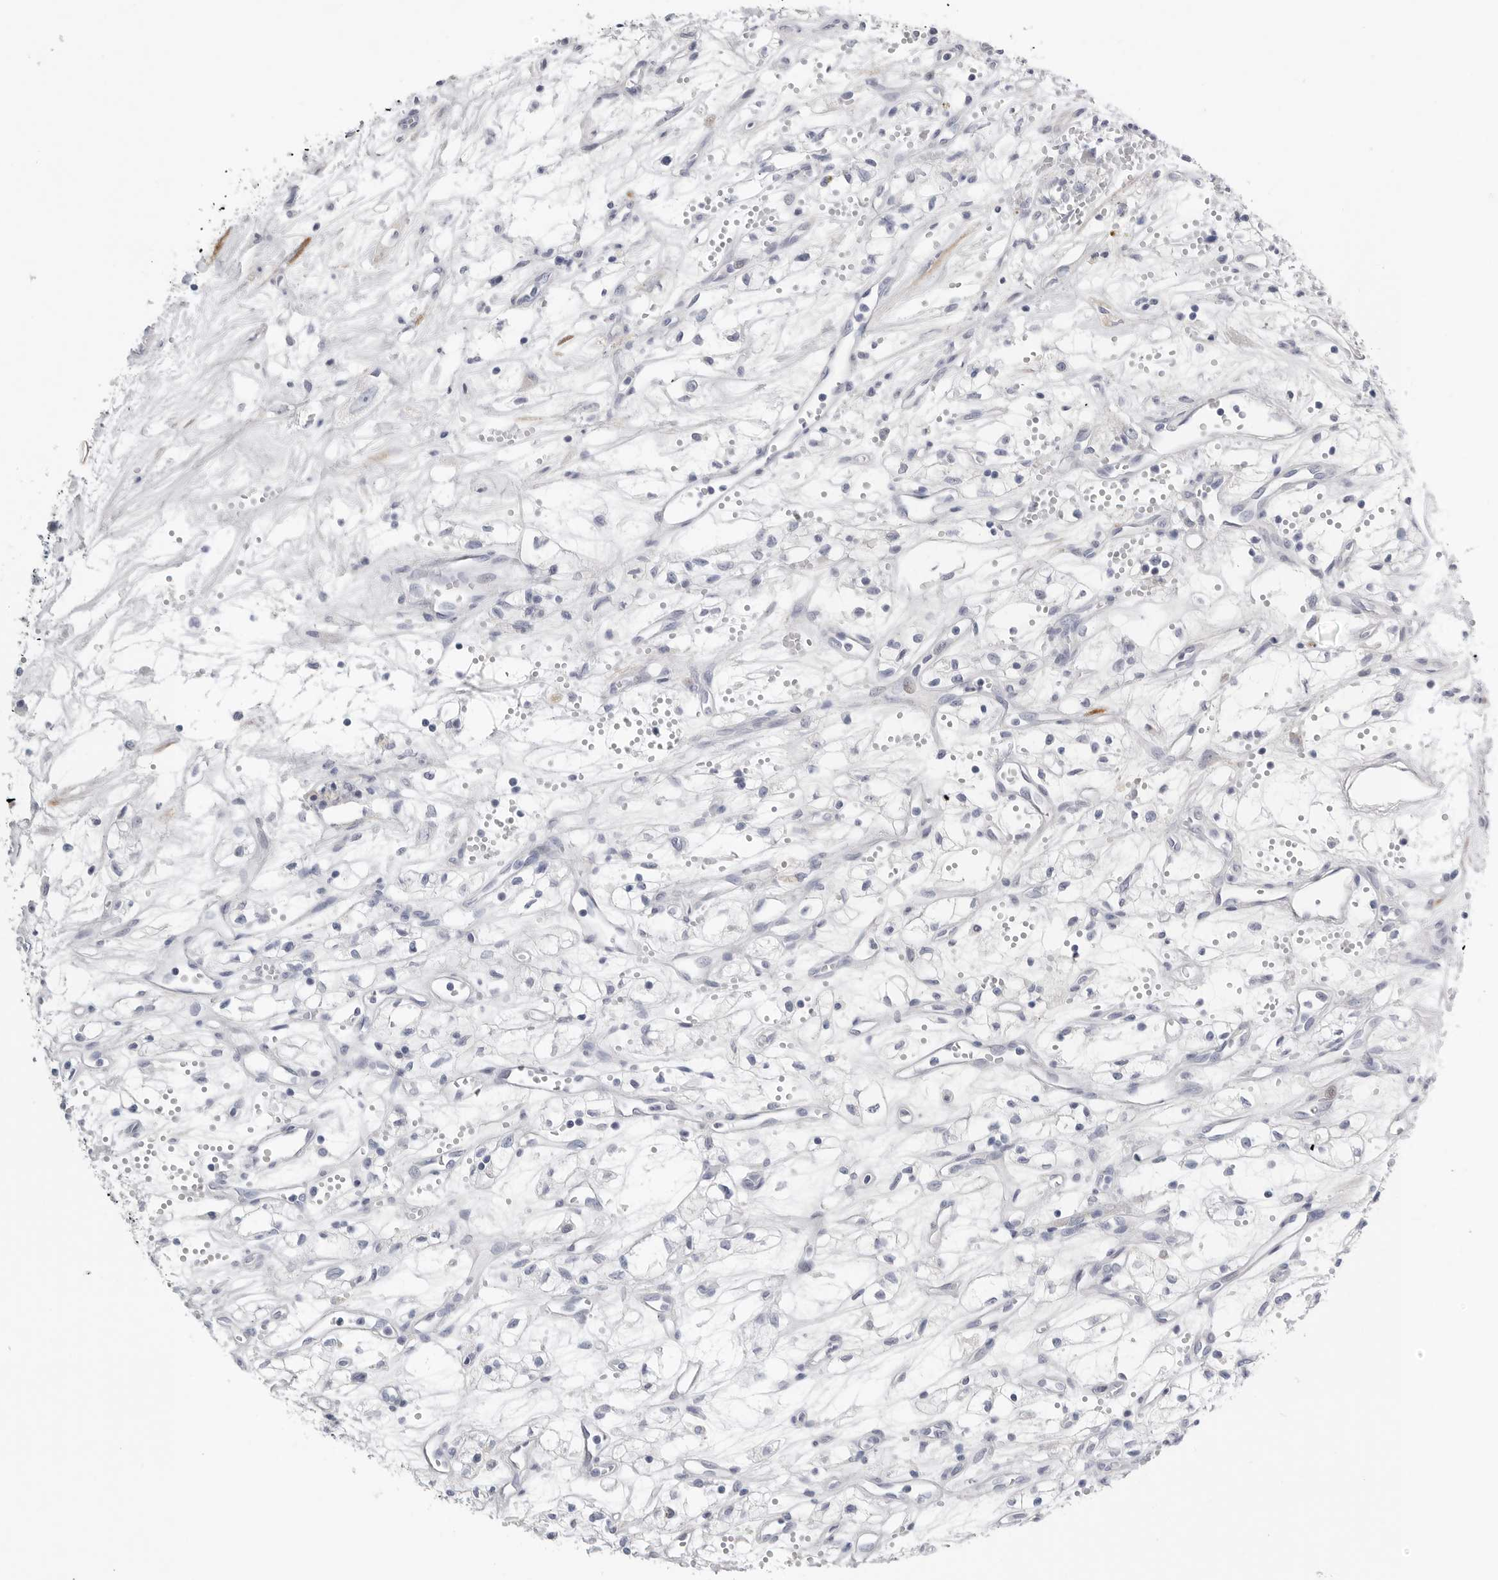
{"staining": {"intensity": "negative", "quantity": "none", "location": "none"}, "tissue": "renal cancer", "cell_type": "Tumor cells", "image_type": "cancer", "snomed": [{"axis": "morphology", "description": "Adenocarcinoma, NOS"}, {"axis": "topography", "description": "Kidney"}], "caption": "There is no significant staining in tumor cells of renal cancer (adenocarcinoma). (Brightfield microscopy of DAB (3,3'-diaminobenzidine) IHC at high magnification).", "gene": "TIMP1", "patient": {"sex": "male", "age": 59}}